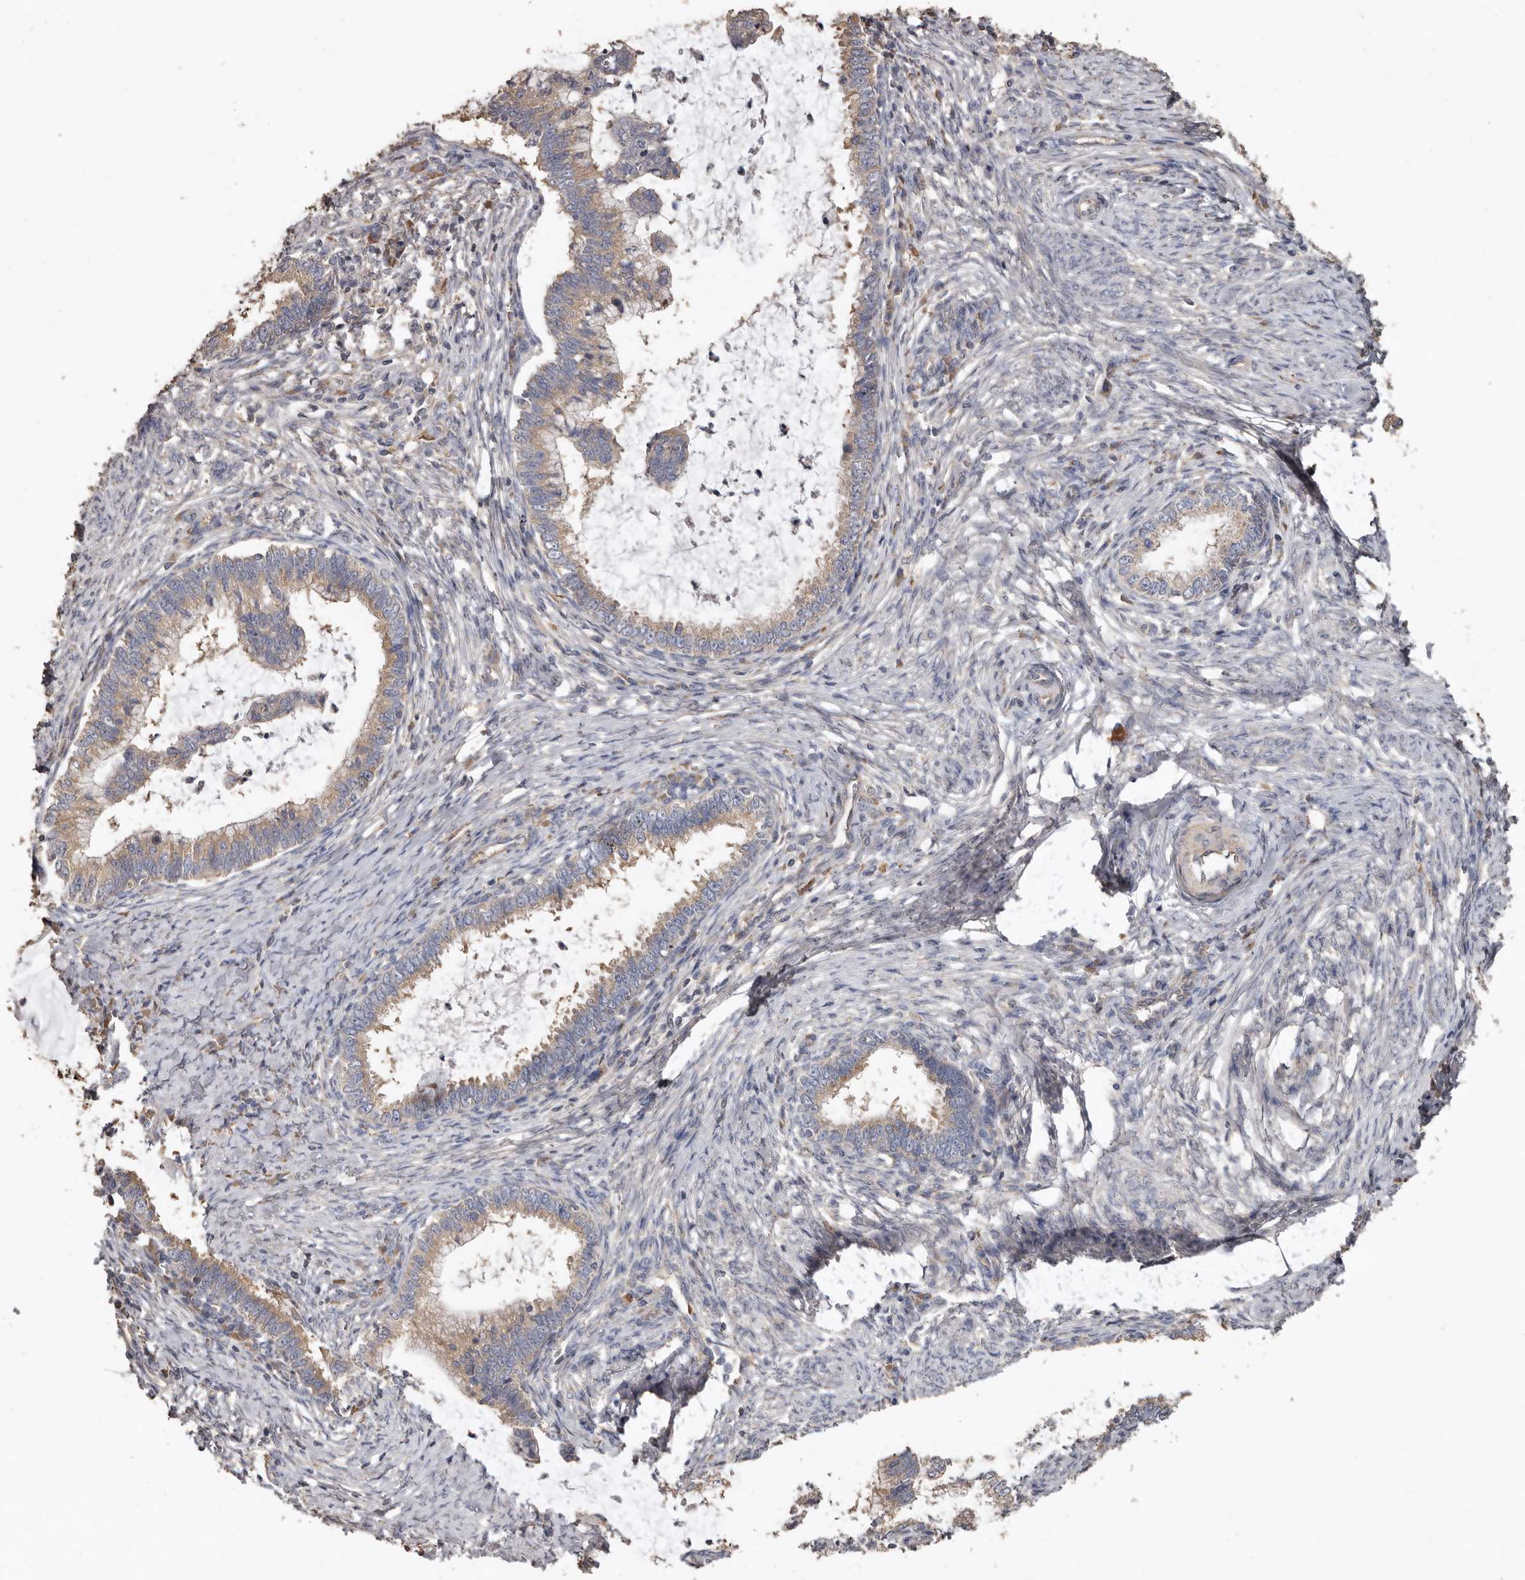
{"staining": {"intensity": "weak", "quantity": ">75%", "location": "cytoplasmic/membranous"}, "tissue": "cervical cancer", "cell_type": "Tumor cells", "image_type": "cancer", "snomed": [{"axis": "morphology", "description": "Adenocarcinoma, NOS"}, {"axis": "topography", "description": "Cervix"}], "caption": "About >75% of tumor cells in adenocarcinoma (cervical) demonstrate weak cytoplasmic/membranous protein staining as visualized by brown immunohistochemical staining.", "gene": "FLCN", "patient": {"sex": "female", "age": 36}}